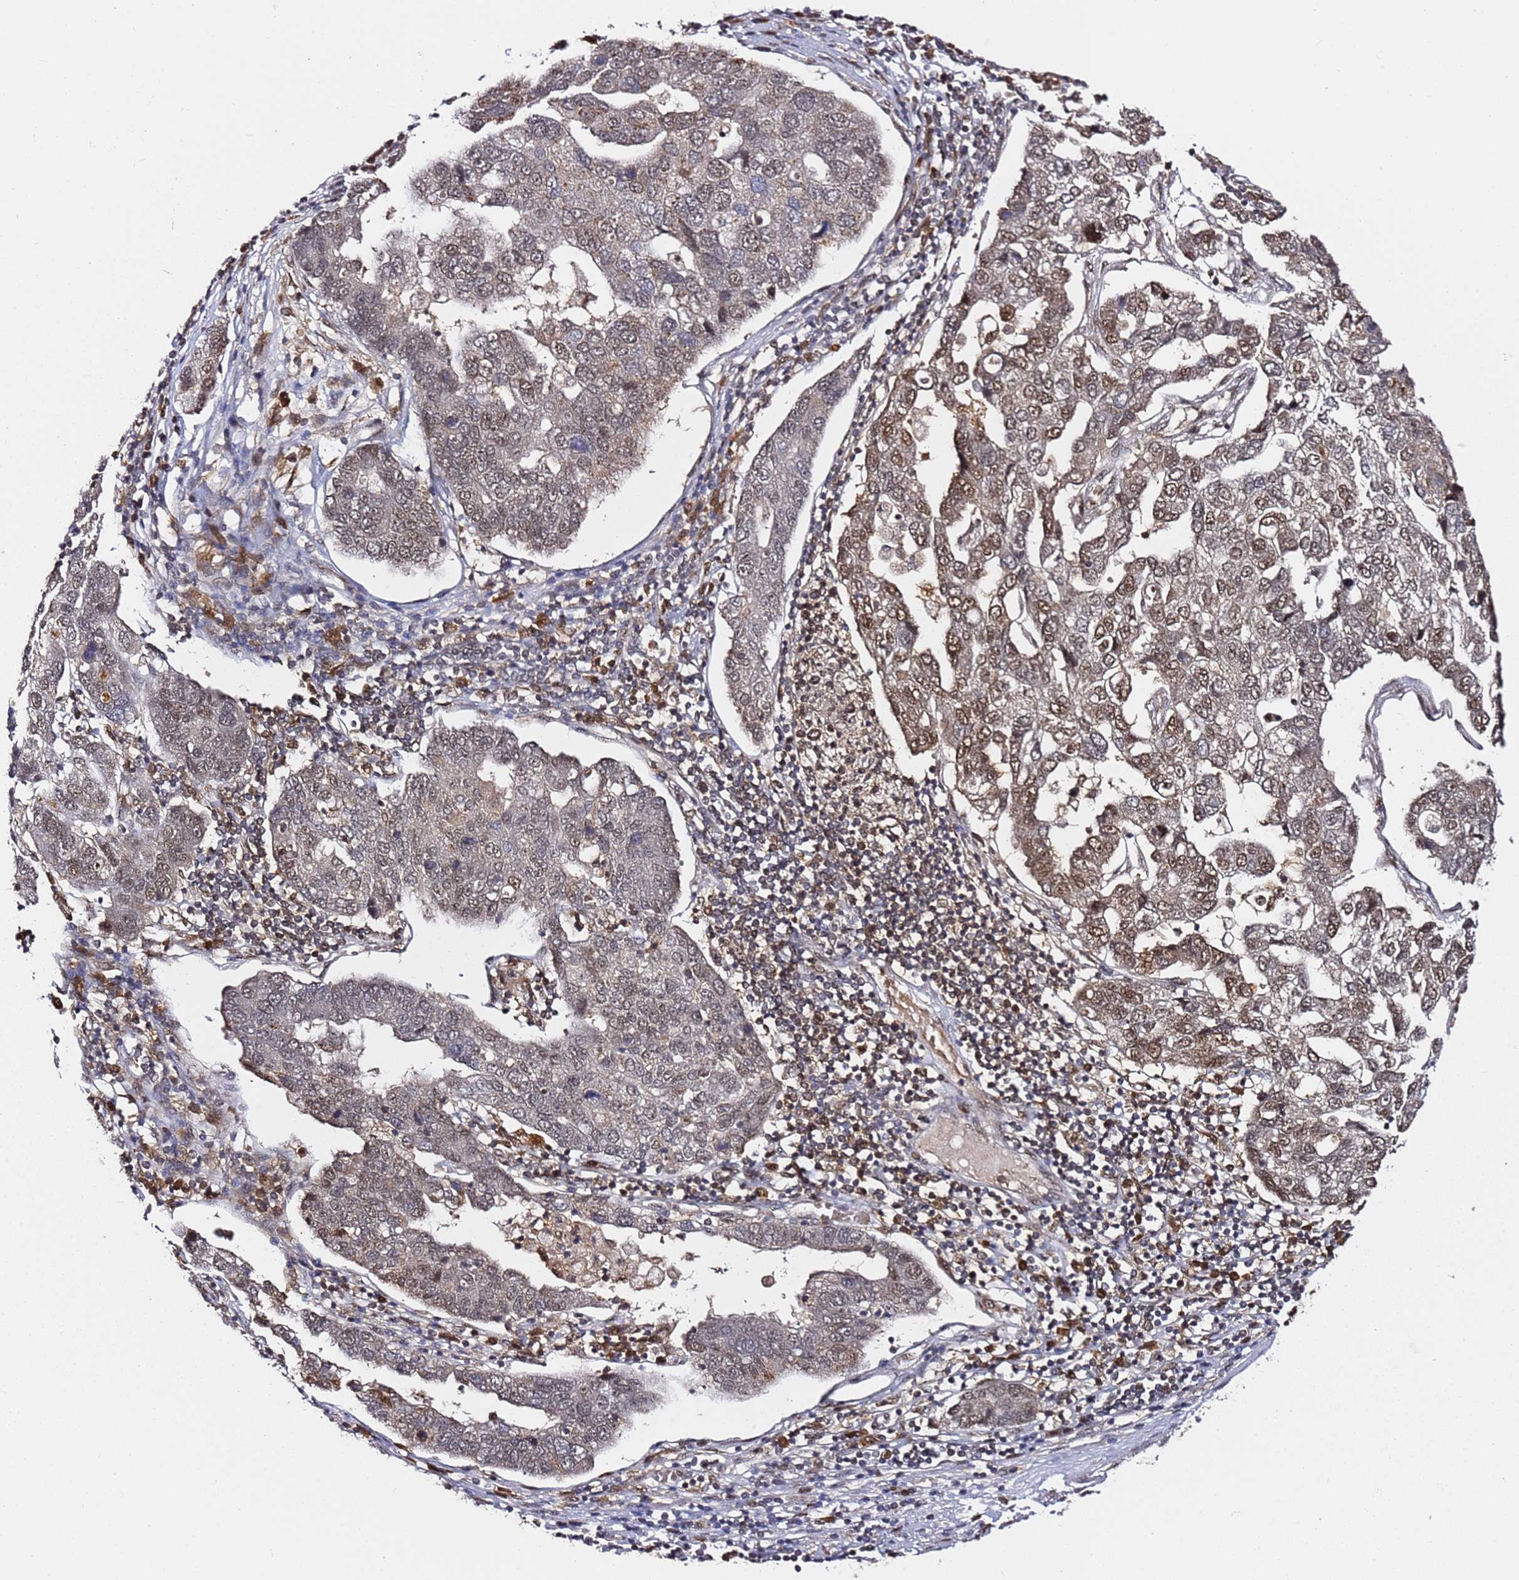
{"staining": {"intensity": "moderate", "quantity": "25%-75%", "location": "nuclear"}, "tissue": "pancreatic cancer", "cell_type": "Tumor cells", "image_type": "cancer", "snomed": [{"axis": "morphology", "description": "Adenocarcinoma, NOS"}, {"axis": "topography", "description": "Pancreas"}], "caption": "Moderate nuclear positivity is appreciated in approximately 25%-75% of tumor cells in pancreatic cancer (adenocarcinoma).", "gene": "RGS18", "patient": {"sex": "female", "age": 61}}